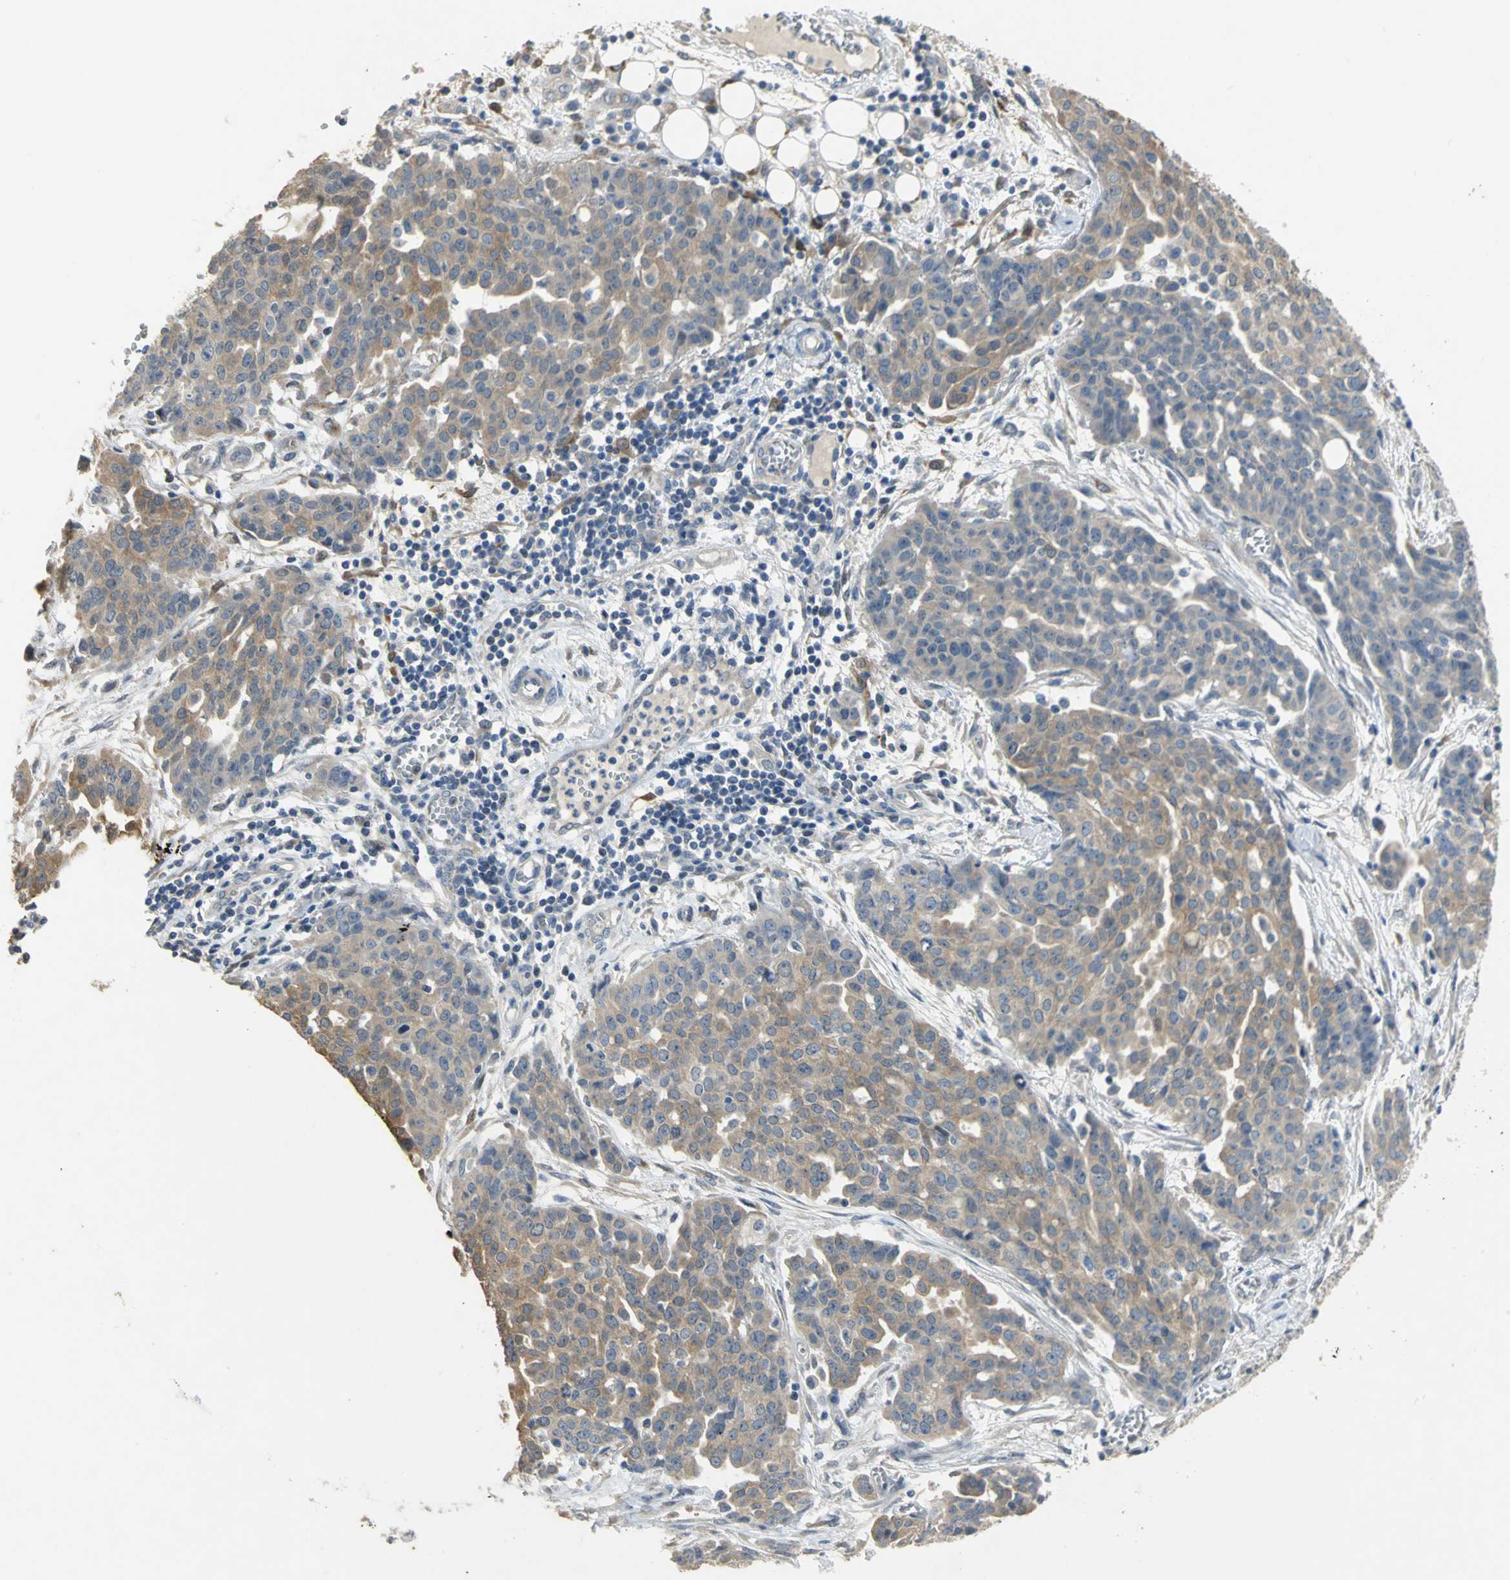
{"staining": {"intensity": "weak", "quantity": "25%-75%", "location": "cytoplasmic/membranous"}, "tissue": "ovarian cancer", "cell_type": "Tumor cells", "image_type": "cancer", "snomed": [{"axis": "morphology", "description": "Cystadenocarcinoma, serous, NOS"}, {"axis": "topography", "description": "Soft tissue"}, {"axis": "topography", "description": "Ovary"}], "caption": "Immunohistochemical staining of ovarian cancer (serous cystadenocarcinoma) reveals low levels of weak cytoplasmic/membranous protein staining in approximately 25%-75% of tumor cells.", "gene": "IL17RB", "patient": {"sex": "female", "age": 57}}